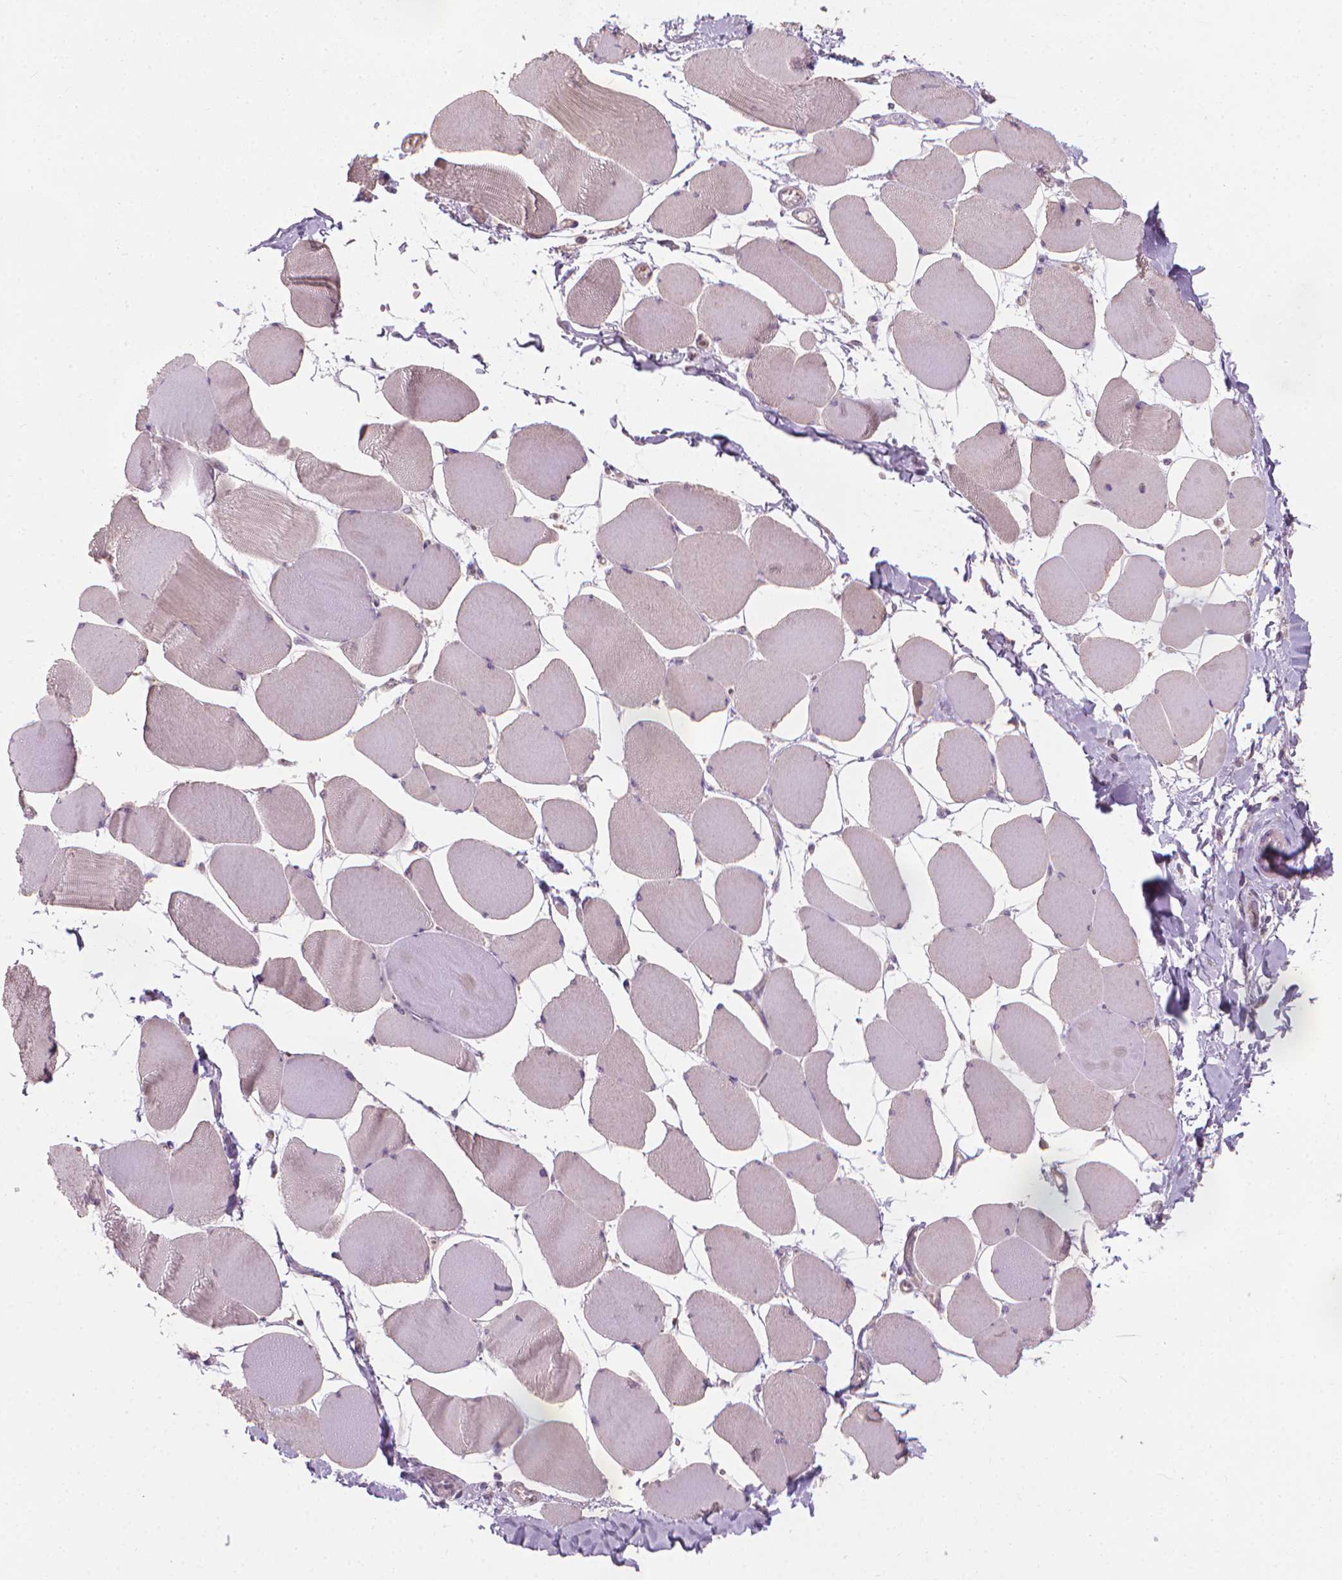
{"staining": {"intensity": "weak", "quantity": "<25%", "location": "cytoplasmic/membranous"}, "tissue": "skeletal muscle", "cell_type": "Myocytes", "image_type": "normal", "snomed": [{"axis": "morphology", "description": "Normal tissue, NOS"}, {"axis": "topography", "description": "Skeletal muscle"}], "caption": "The image reveals no staining of myocytes in normal skeletal muscle. (IHC, brightfield microscopy, high magnification).", "gene": "RIIAD1", "patient": {"sex": "female", "age": 75}}